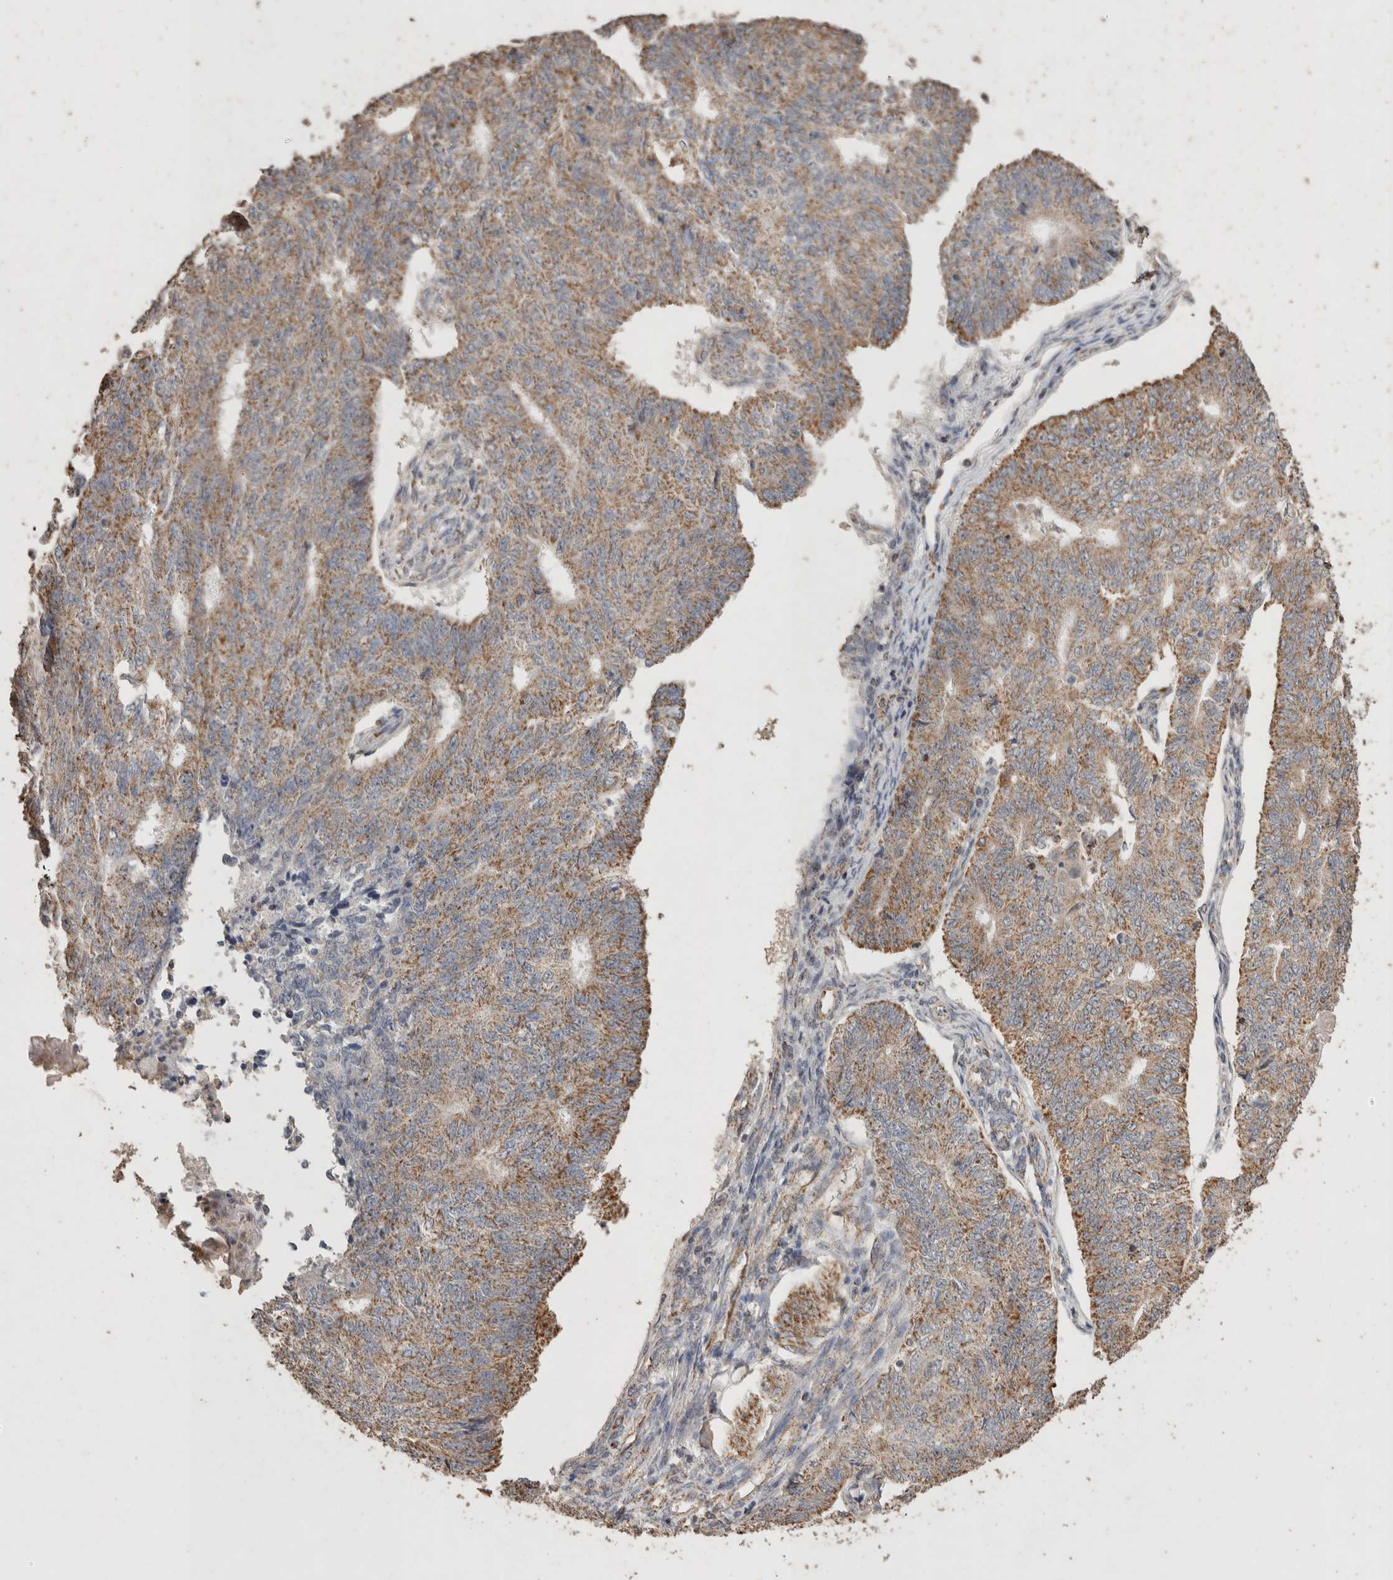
{"staining": {"intensity": "moderate", "quantity": ">75%", "location": "cytoplasmic/membranous"}, "tissue": "endometrial cancer", "cell_type": "Tumor cells", "image_type": "cancer", "snomed": [{"axis": "morphology", "description": "Adenocarcinoma, NOS"}, {"axis": "topography", "description": "Endometrium"}], "caption": "Protein staining of endometrial cancer (adenocarcinoma) tissue reveals moderate cytoplasmic/membranous expression in approximately >75% of tumor cells.", "gene": "ACADM", "patient": {"sex": "female", "age": 32}}